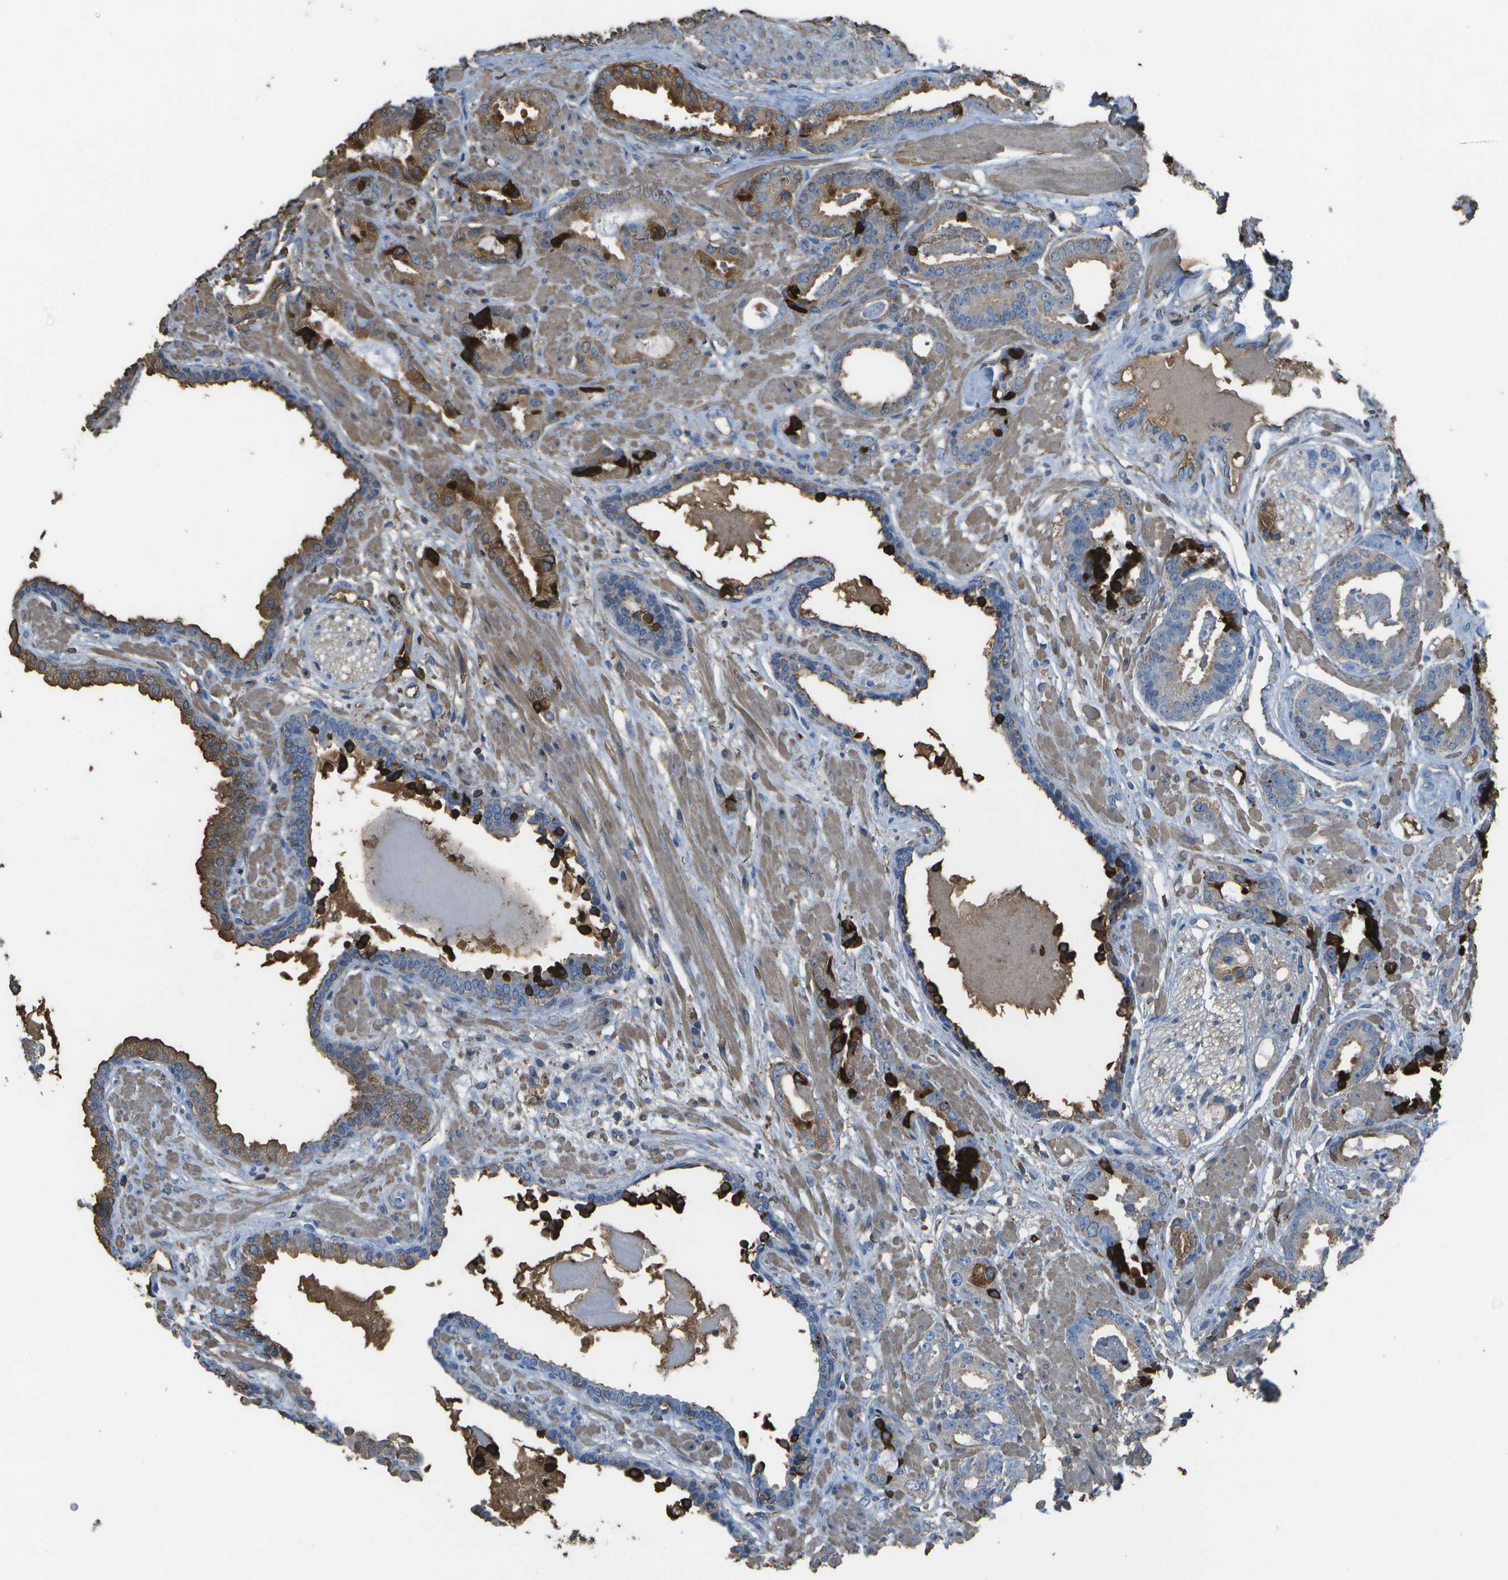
{"staining": {"intensity": "strong", "quantity": "<25%", "location": "cytoplasmic/membranous"}, "tissue": "prostate cancer", "cell_type": "Tumor cells", "image_type": "cancer", "snomed": [{"axis": "morphology", "description": "Adenocarcinoma, Low grade"}, {"axis": "topography", "description": "Prostate"}], "caption": "Protein expression analysis of human prostate cancer reveals strong cytoplasmic/membranous staining in about <25% of tumor cells.", "gene": "CYP4F11", "patient": {"sex": "male", "age": 53}}